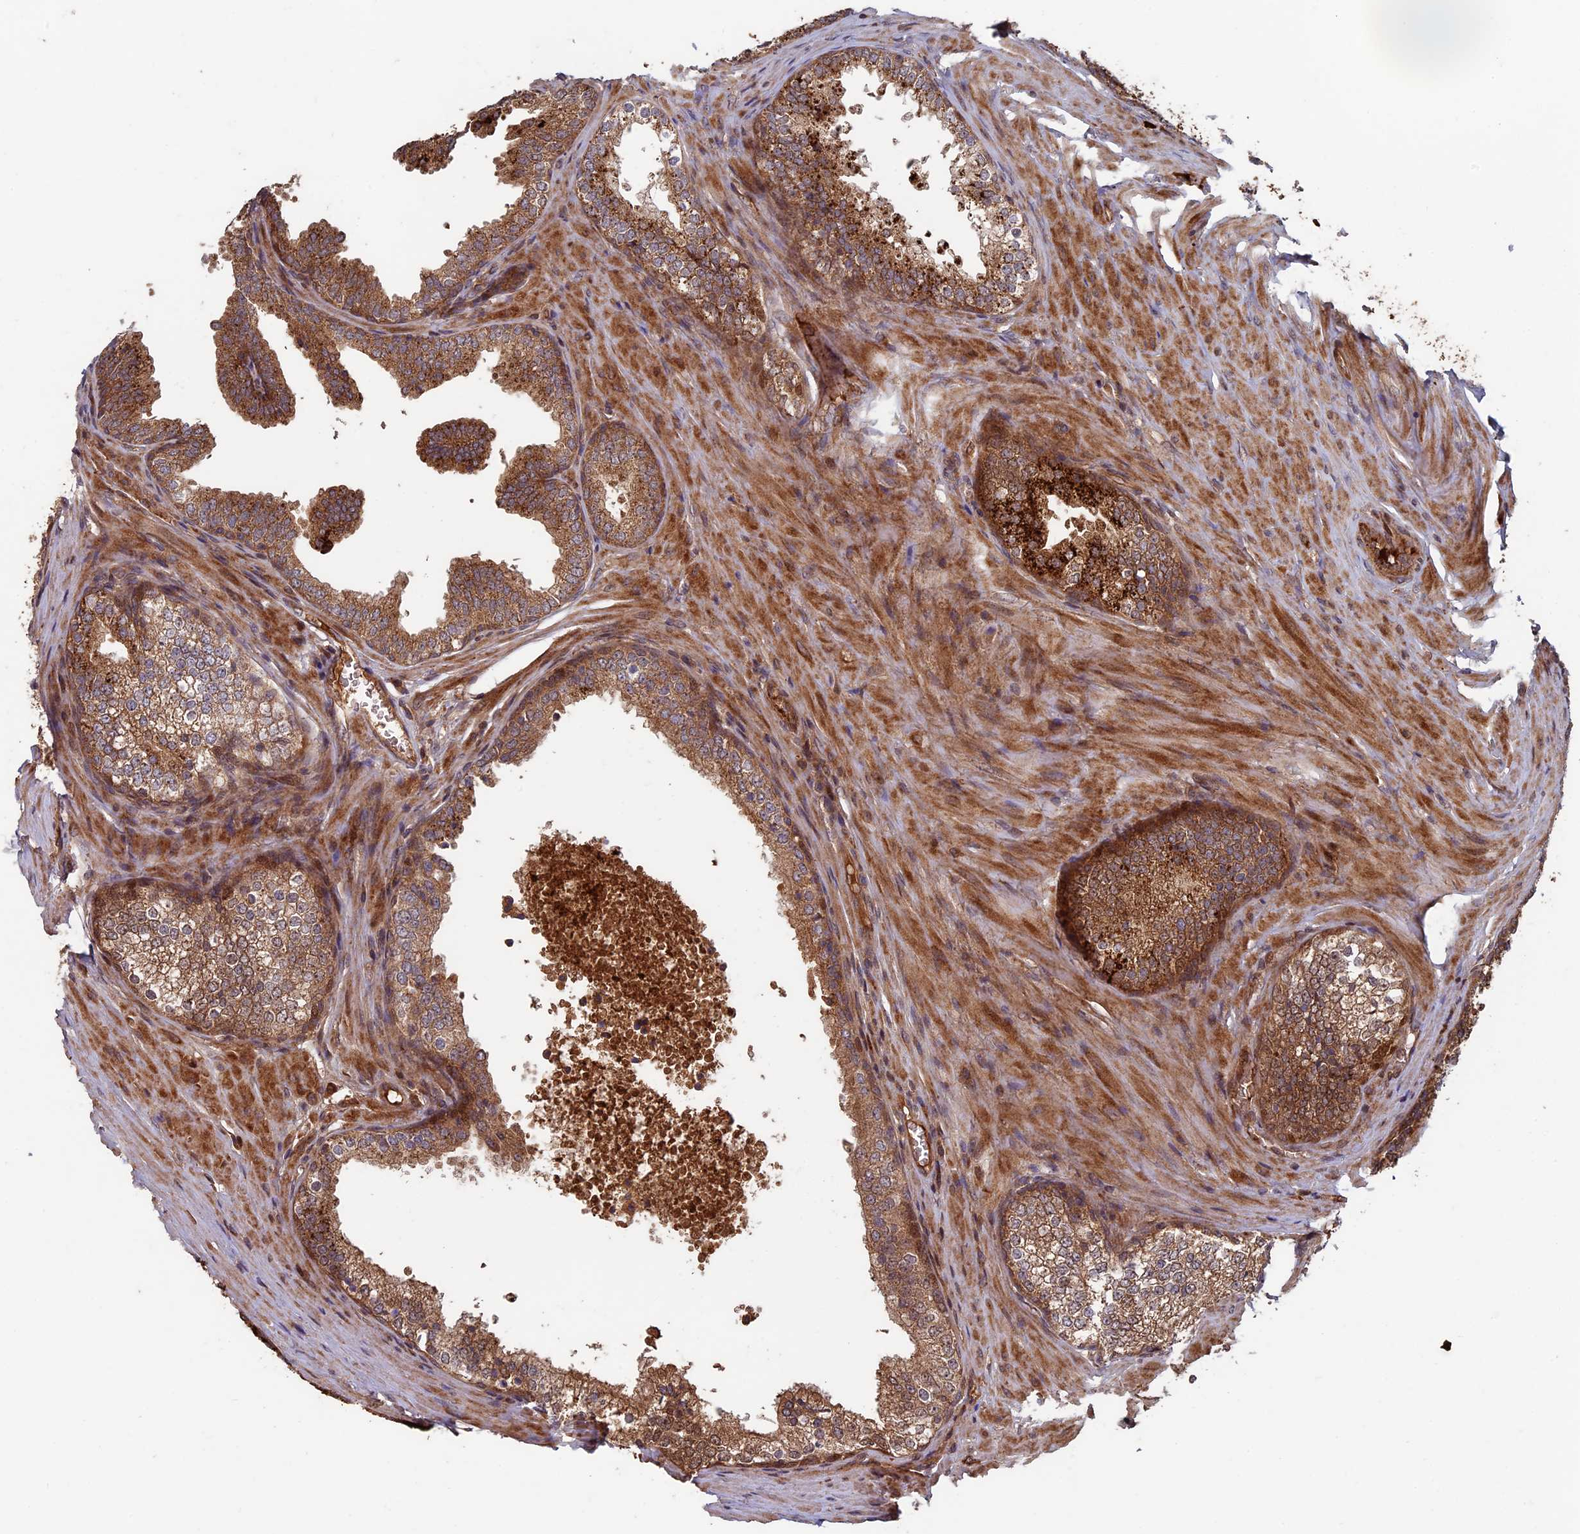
{"staining": {"intensity": "strong", "quantity": ">75%", "location": "cytoplasmic/membranous"}, "tissue": "prostate", "cell_type": "Glandular cells", "image_type": "normal", "snomed": [{"axis": "morphology", "description": "Normal tissue, NOS"}, {"axis": "topography", "description": "Prostate"}], "caption": "A brown stain labels strong cytoplasmic/membranous staining of a protein in glandular cells of unremarkable prostate. Using DAB (3,3'-diaminobenzidine) (brown) and hematoxylin (blue) stains, captured at high magnification using brightfield microscopy.", "gene": "RCCD1", "patient": {"sex": "male", "age": 60}}